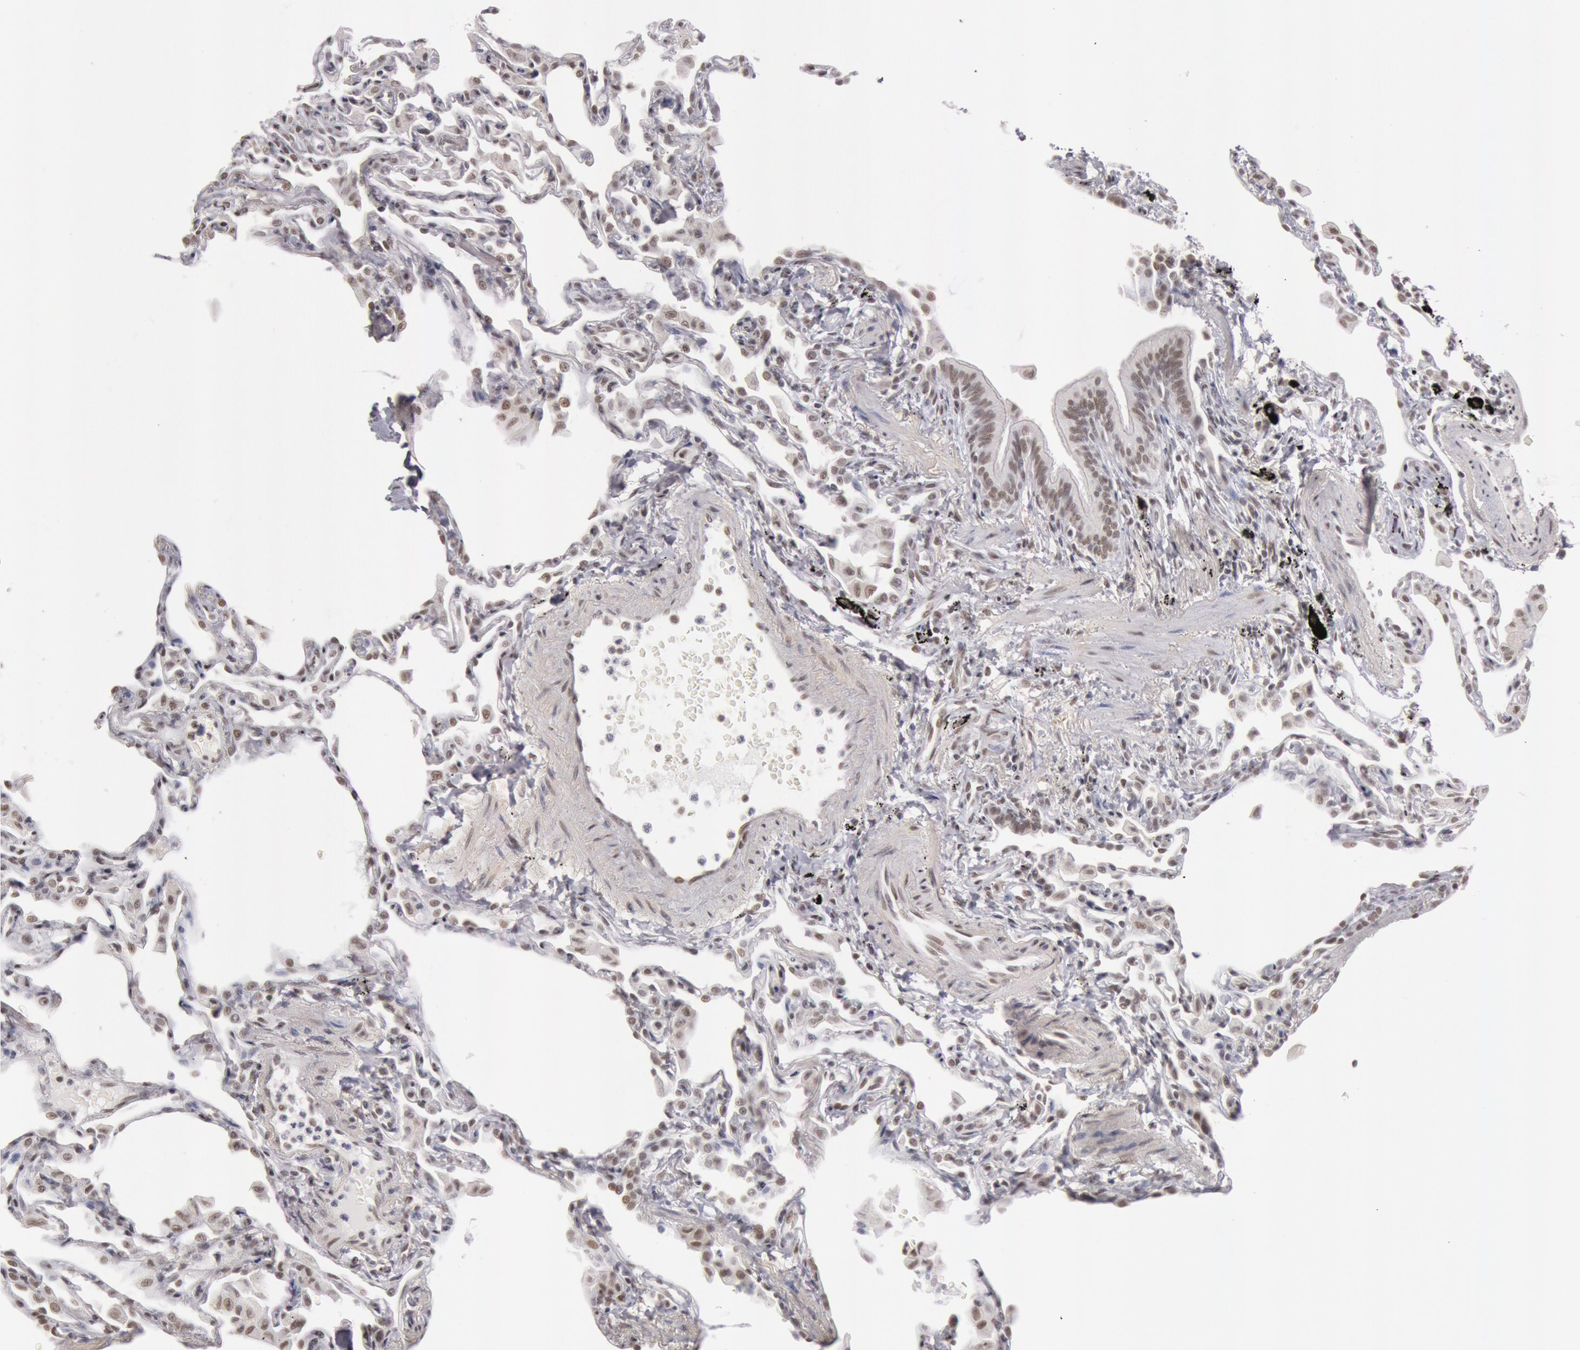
{"staining": {"intensity": "moderate", "quantity": ">75%", "location": "nuclear"}, "tissue": "lung", "cell_type": "Alveolar cells", "image_type": "normal", "snomed": [{"axis": "morphology", "description": "Normal tissue, NOS"}, {"axis": "topography", "description": "Lung"}], "caption": "Protein expression analysis of unremarkable lung exhibits moderate nuclear staining in approximately >75% of alveolar cells. (DAB (3,3'-diaminobenzidine) = brown stain, brightfield microscopy at high magnification).", "gene": "ESS2", "patient": {"sex": "female", "age": 49}}